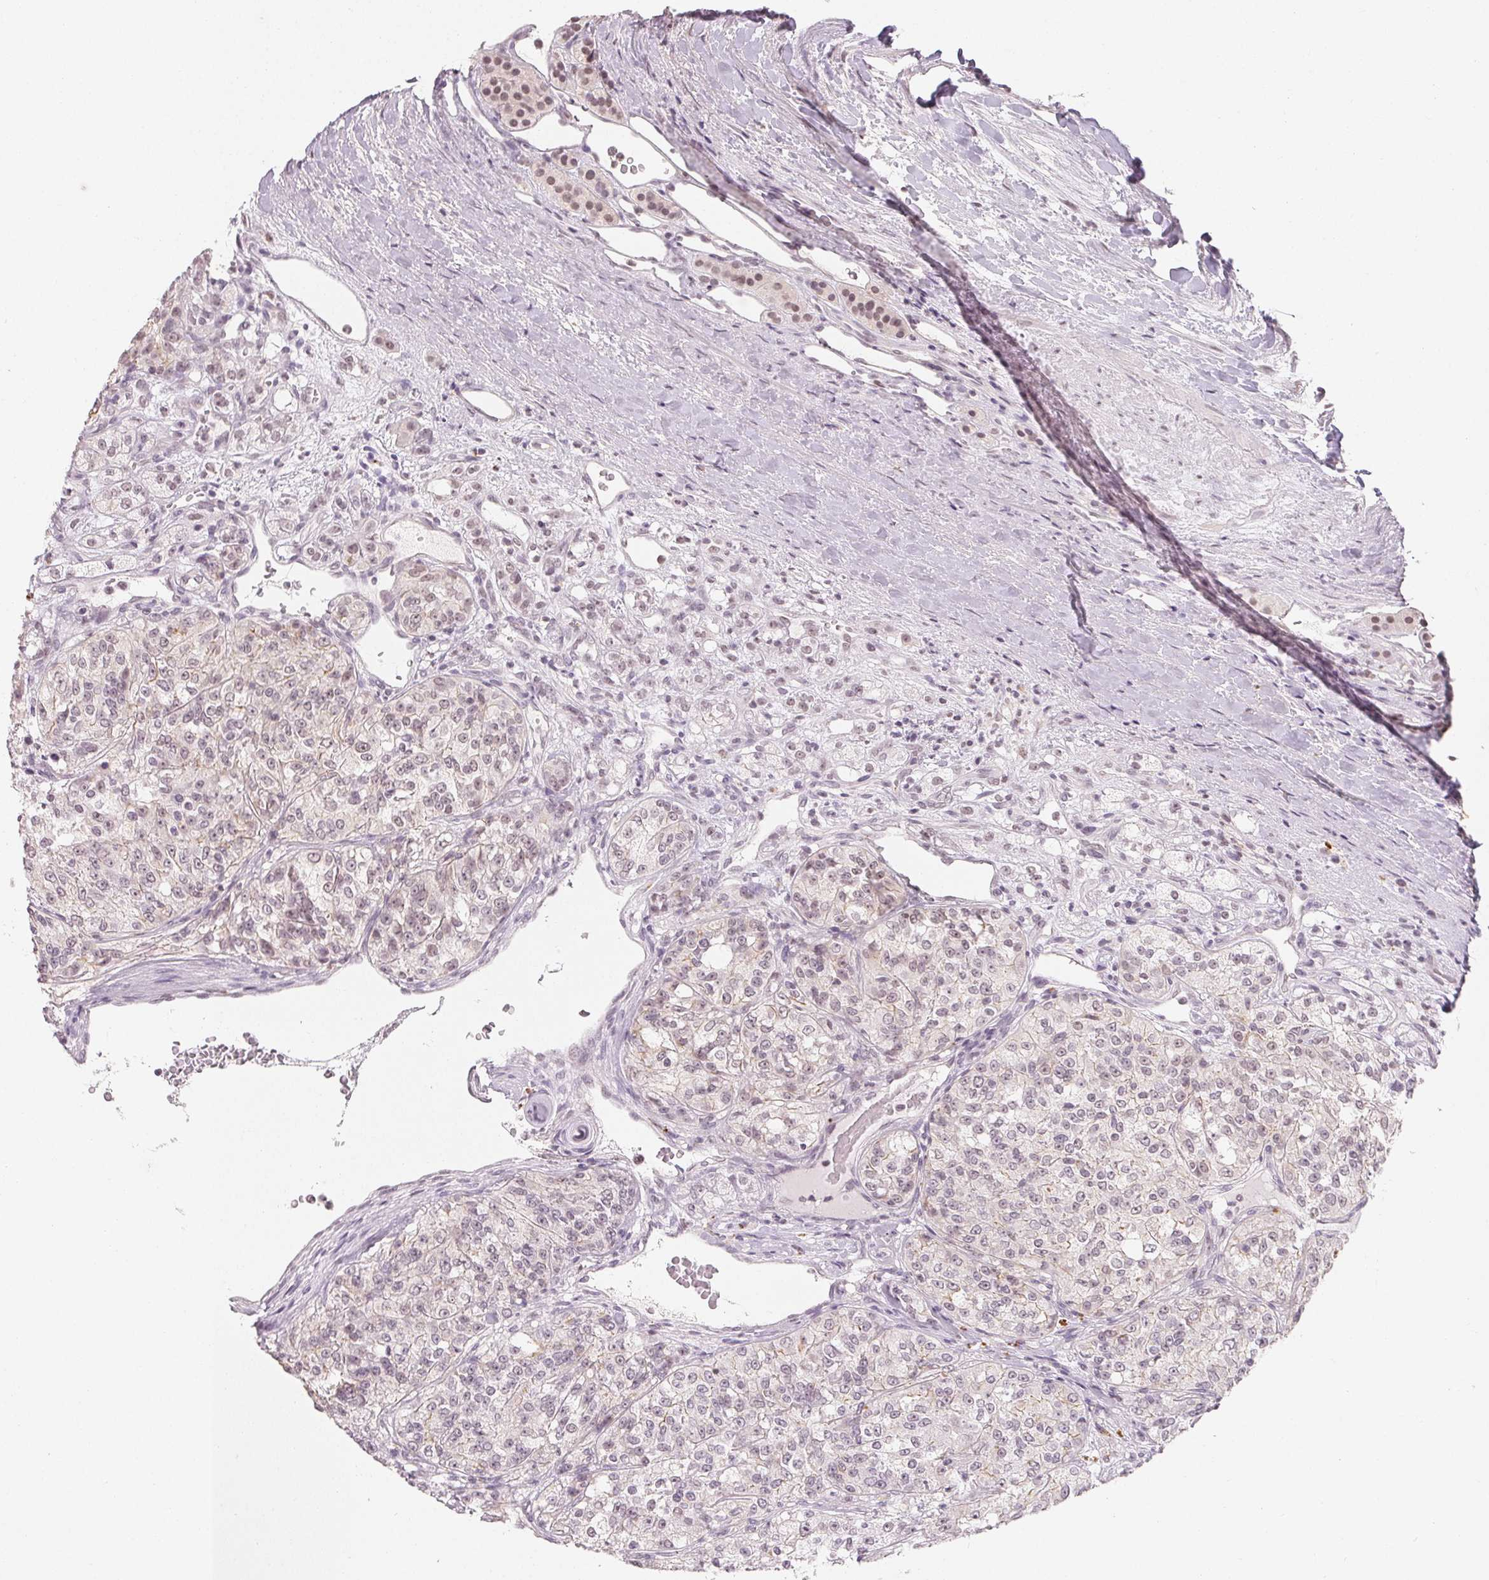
{"staining": {"intensity": "negative", "quantity": "none", "location": "none"}, "tissue": "renal cancer", "cell_type": "Tumor cells", "image_type": "cancer", "snomed": [{"axis": "morphology", "description": "Adenocarcinoma, NOS"}, {"axis": "topography", "description": "Kidney"}], "caption": "DAB immunohistochemical staining of renal cancer exhibits no significant expression in tumor cells.", "gene": "NXF3", "patient": {"sex": "female", "age": 63}}